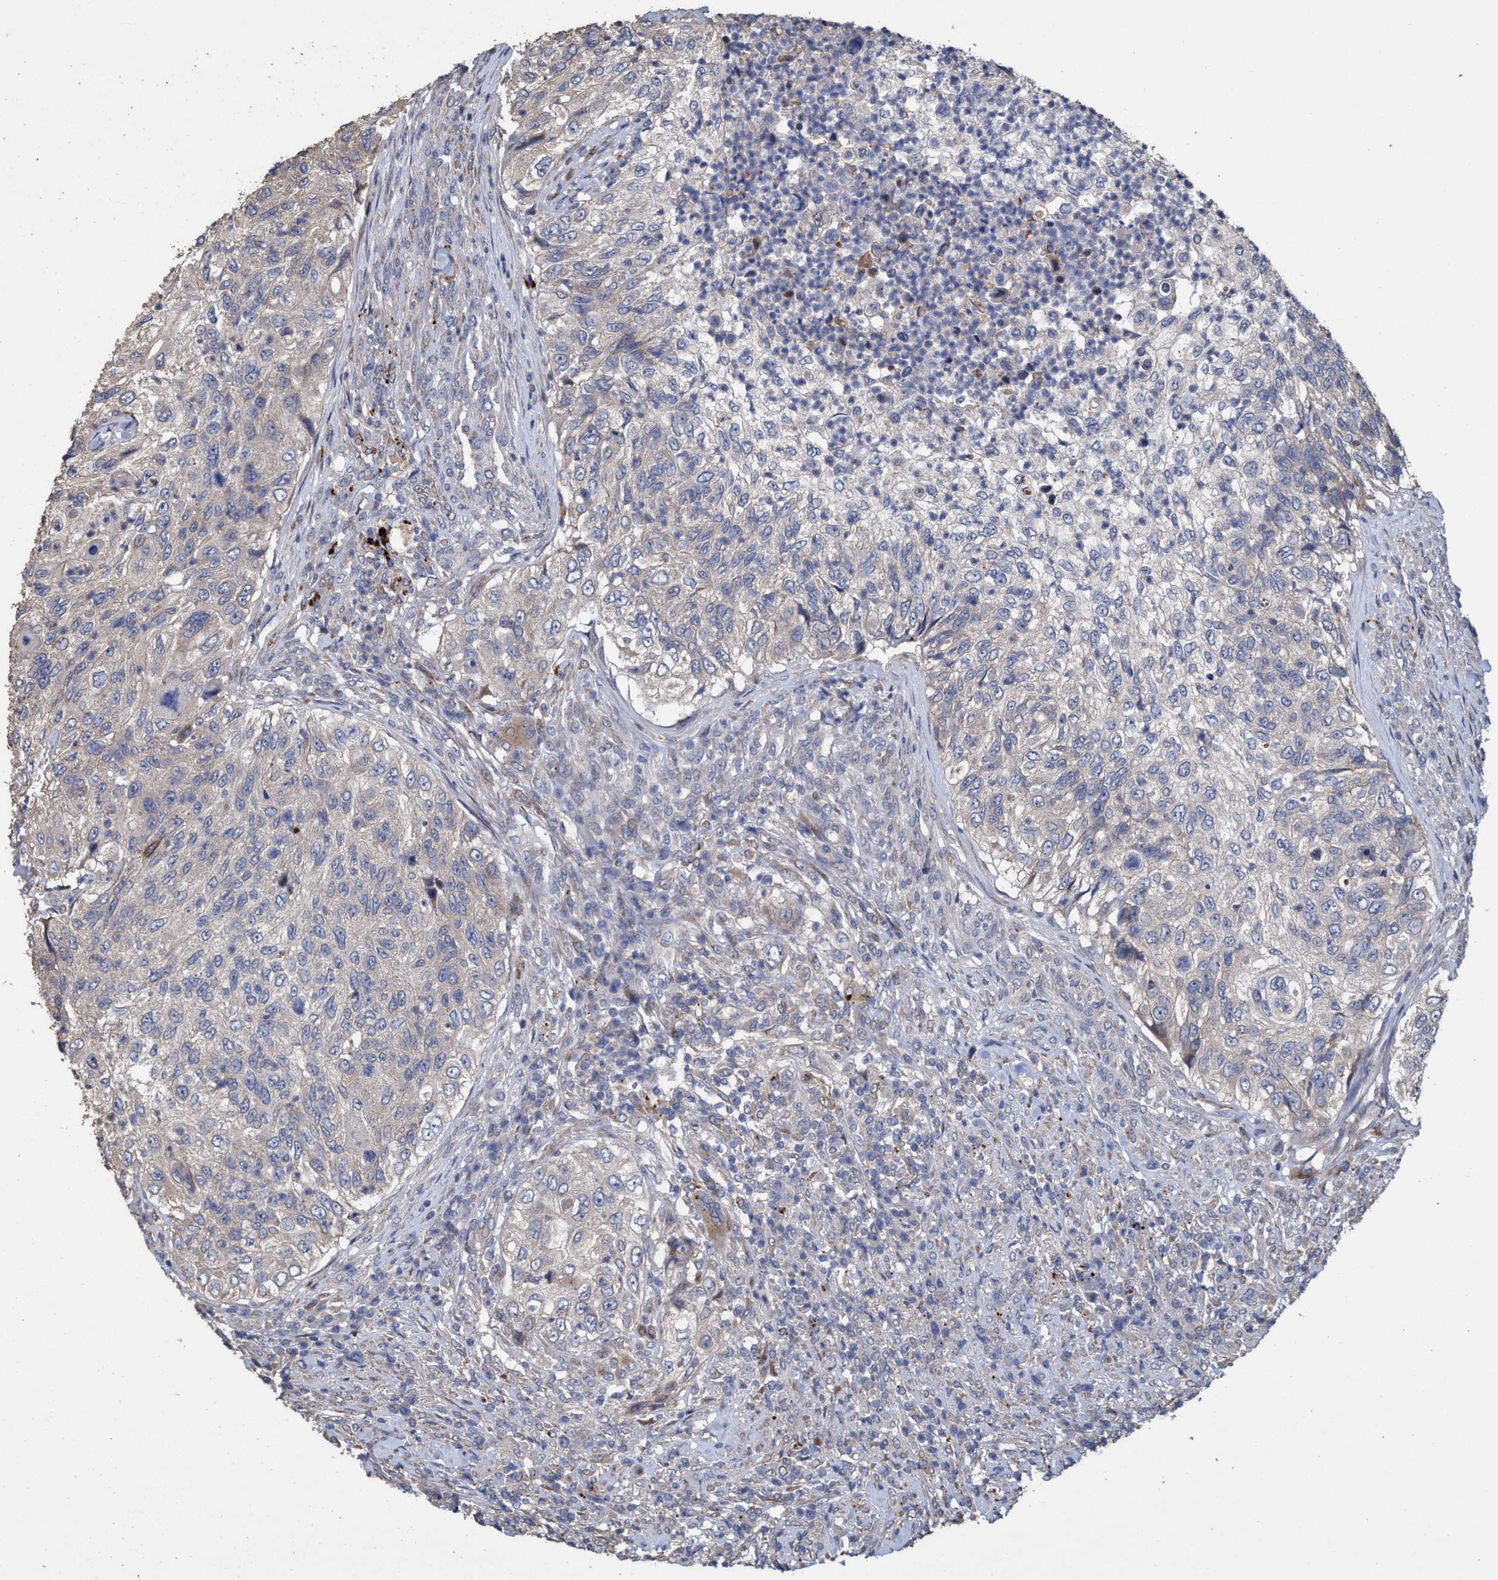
{"staining": {"intensity": "negative", "quantity": "none", "location": "none"}, "tissue": "urothelial cancer", "cell_type": "Tumor cells", "image_type": "cancer", "snomed": [{"axis": "morphology", "description": "Urothelial carcinoma, High grade"}, {"axis": "topography", "description": "Urinary bladder"}], "caption": "High power microscopy image of an immunohistochemistry (IHC) histopathology image of urothelial cancer, revealing no significant staining in tumor cells.", "gene": "BBS9", "patient": {"sex": "female", "age": 60}}